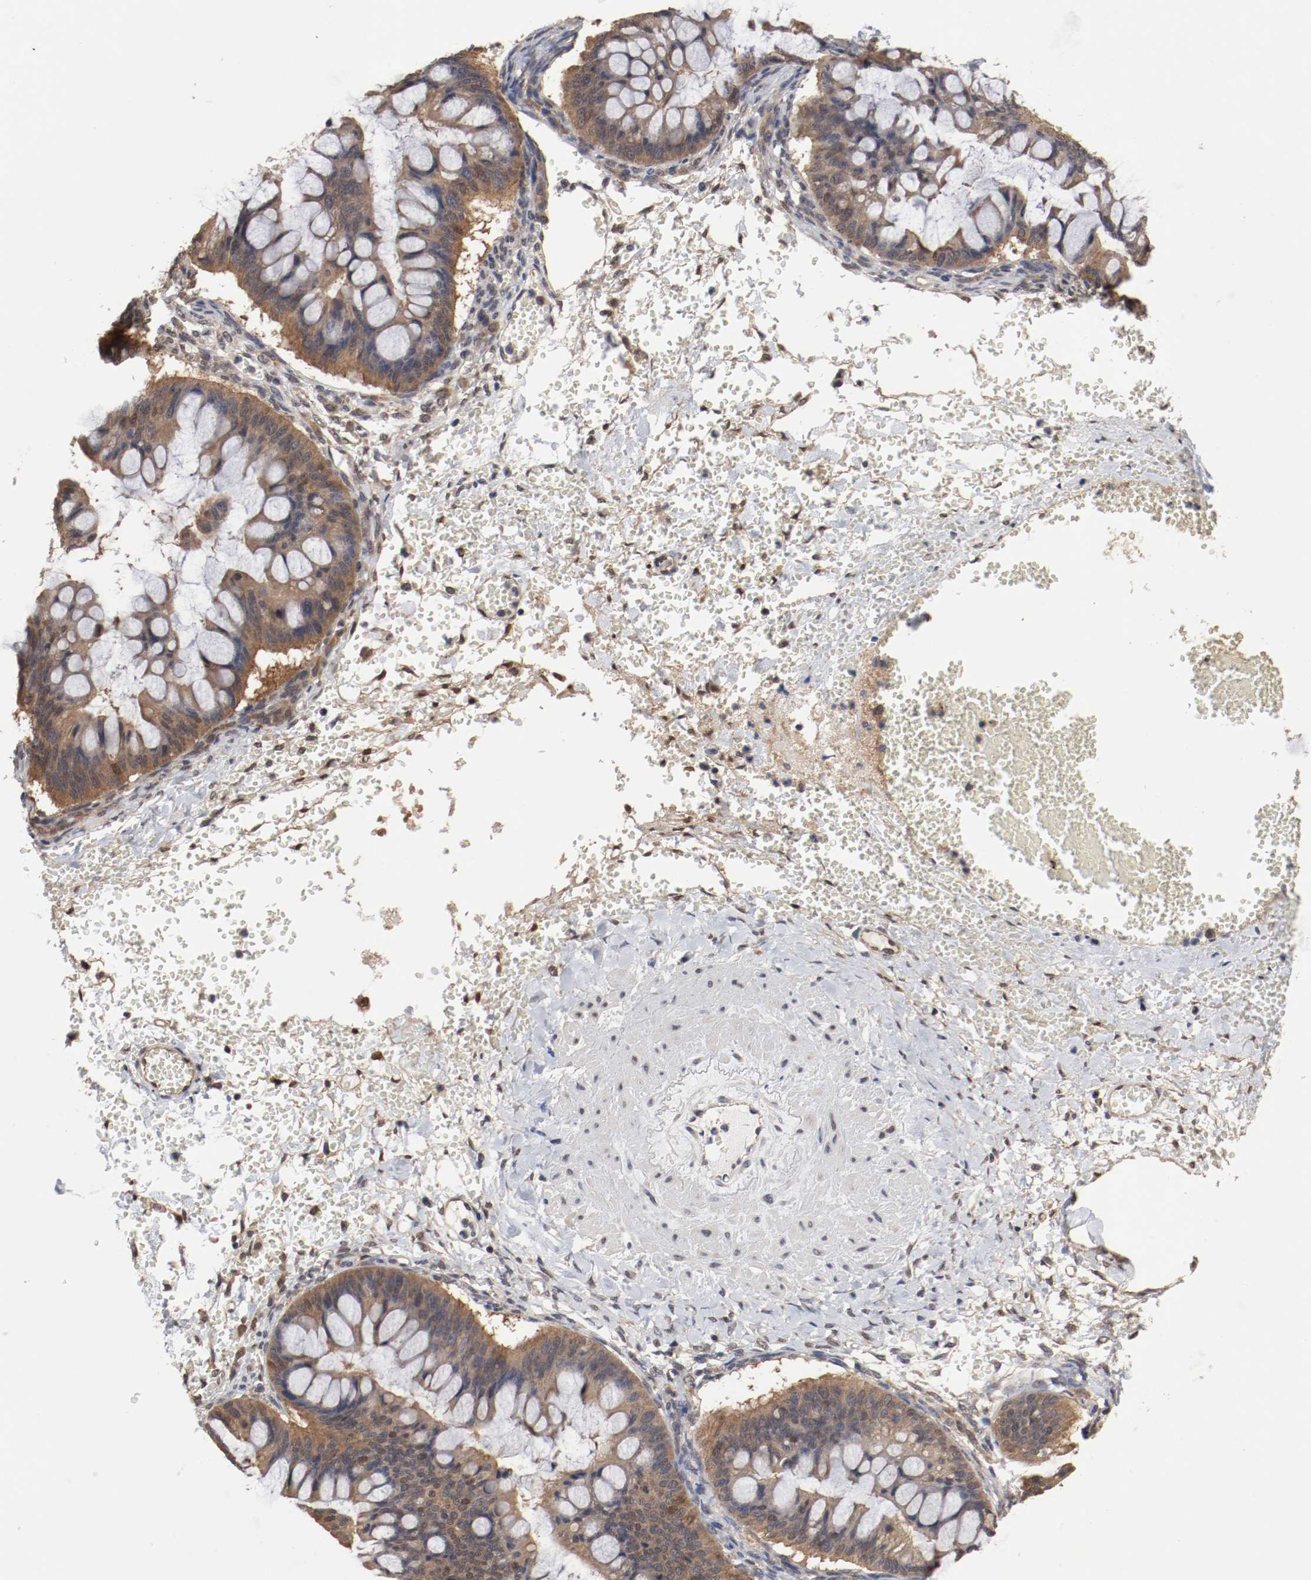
{"staining": {"intensity": "moderate", "quantity": ">75%", "location": "cytoplasmic/membranous,nuclear"}, "tissue": "ovarian cancer", "cell_type": "Tumor cells", "image_type": "cancer", "snomed": [{"axis": "morphology", "description": "Cystadenocarcinoma, mucinous, NOS"}, {"axis": "topography", "description": "Ovary"}], "caption": "High-power microscopy captured an immunohistochemistry micrograph of ovarian mucinous cystadenocarcinoma, revealing moderate cytoplasmic/membranous and nuclear staining in approximately >75% of tumor cells.", "gene": "AFG3L2", "patient": {"sex": "female", "age": 73}}